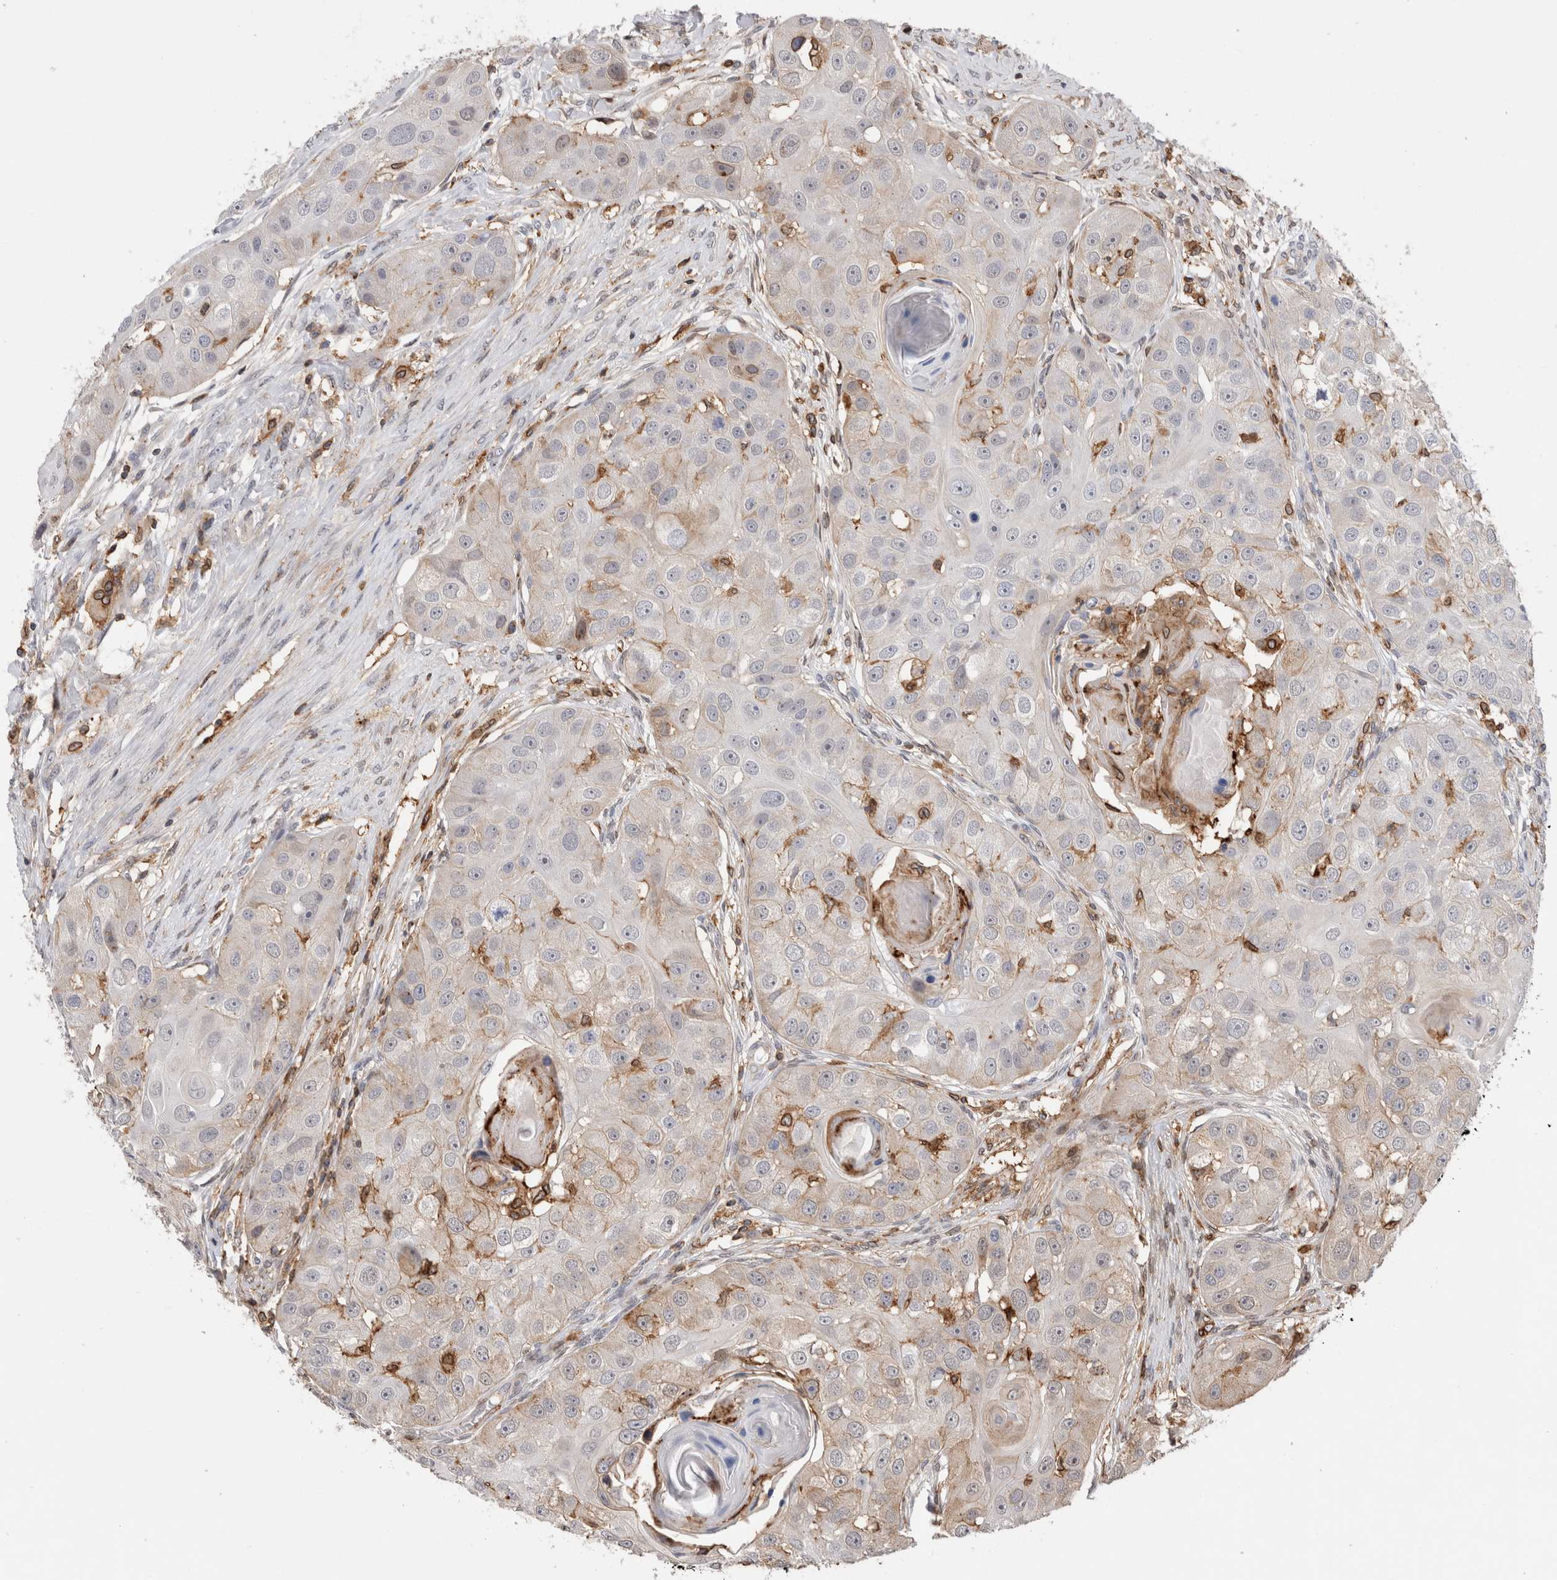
{"staining": {"intensity": "moderate", "quantity": "<25%", "location": "cytoplasmic/membranous"}, "tissue": "head and neck cancer", "cell_type": "Tumor cells", "image_type": "cancer", "snomed": [{"axis": "morphology", "description": "Normal tissue, NOS"}, {"axis": "morphology", "description": "Squamous cell carcinoma, NOS"}, {"axis": "topography", "description": "Skeletal muscle"}, {"axis": "topography", "description": "Head-Neck"}], "caption": "DAB (3,3'-diaminobenzidine) immunohistochemical staining of human head and neck cancer (squamous cell carcinoma) reveals moderate cytoplasmic/membranous protein positivity in about <25% of tumor cells.", "gene": "CCDC88B", "patient": {"sex": "male", "age": 51}}